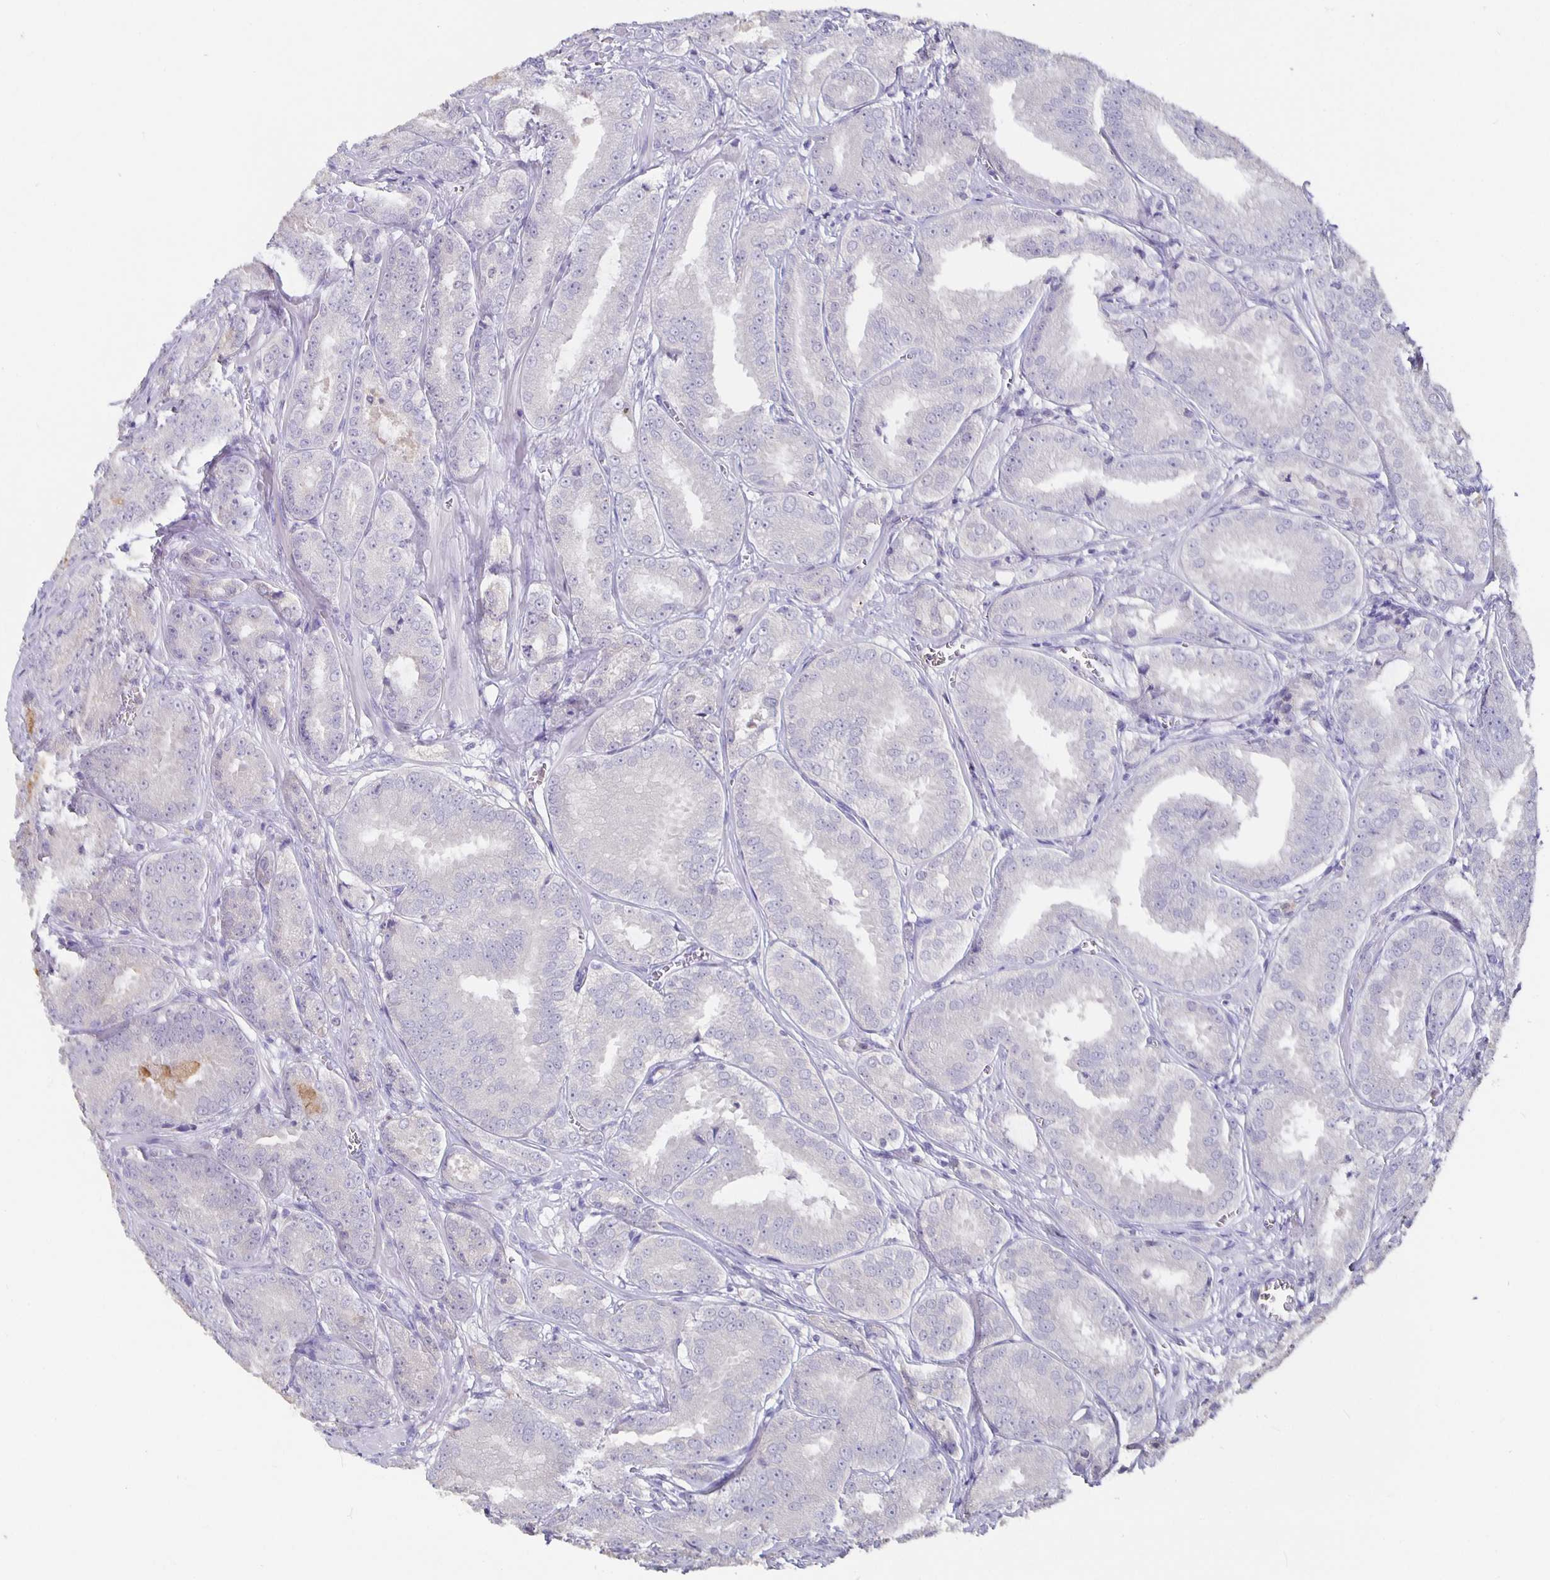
{"staining": {"intensity": "negative", "quantity": "none", "location": "none"}, "tissue": "prostate cancer", "cell_type": "Tumor cells", "image_type": "cancer", "snomed": [{"axis": "morphology", "description": "Adenocarcinoma, High grade"}, {"axis": "topography", "description": "Prostate"}], "caption": "The micrograph demonstrates no significant staining in tumor cells of adenocarcinoma (high-grade) (prostate).", "gene": "GPX4", "patient": {"sex": "male", "age": 64}}